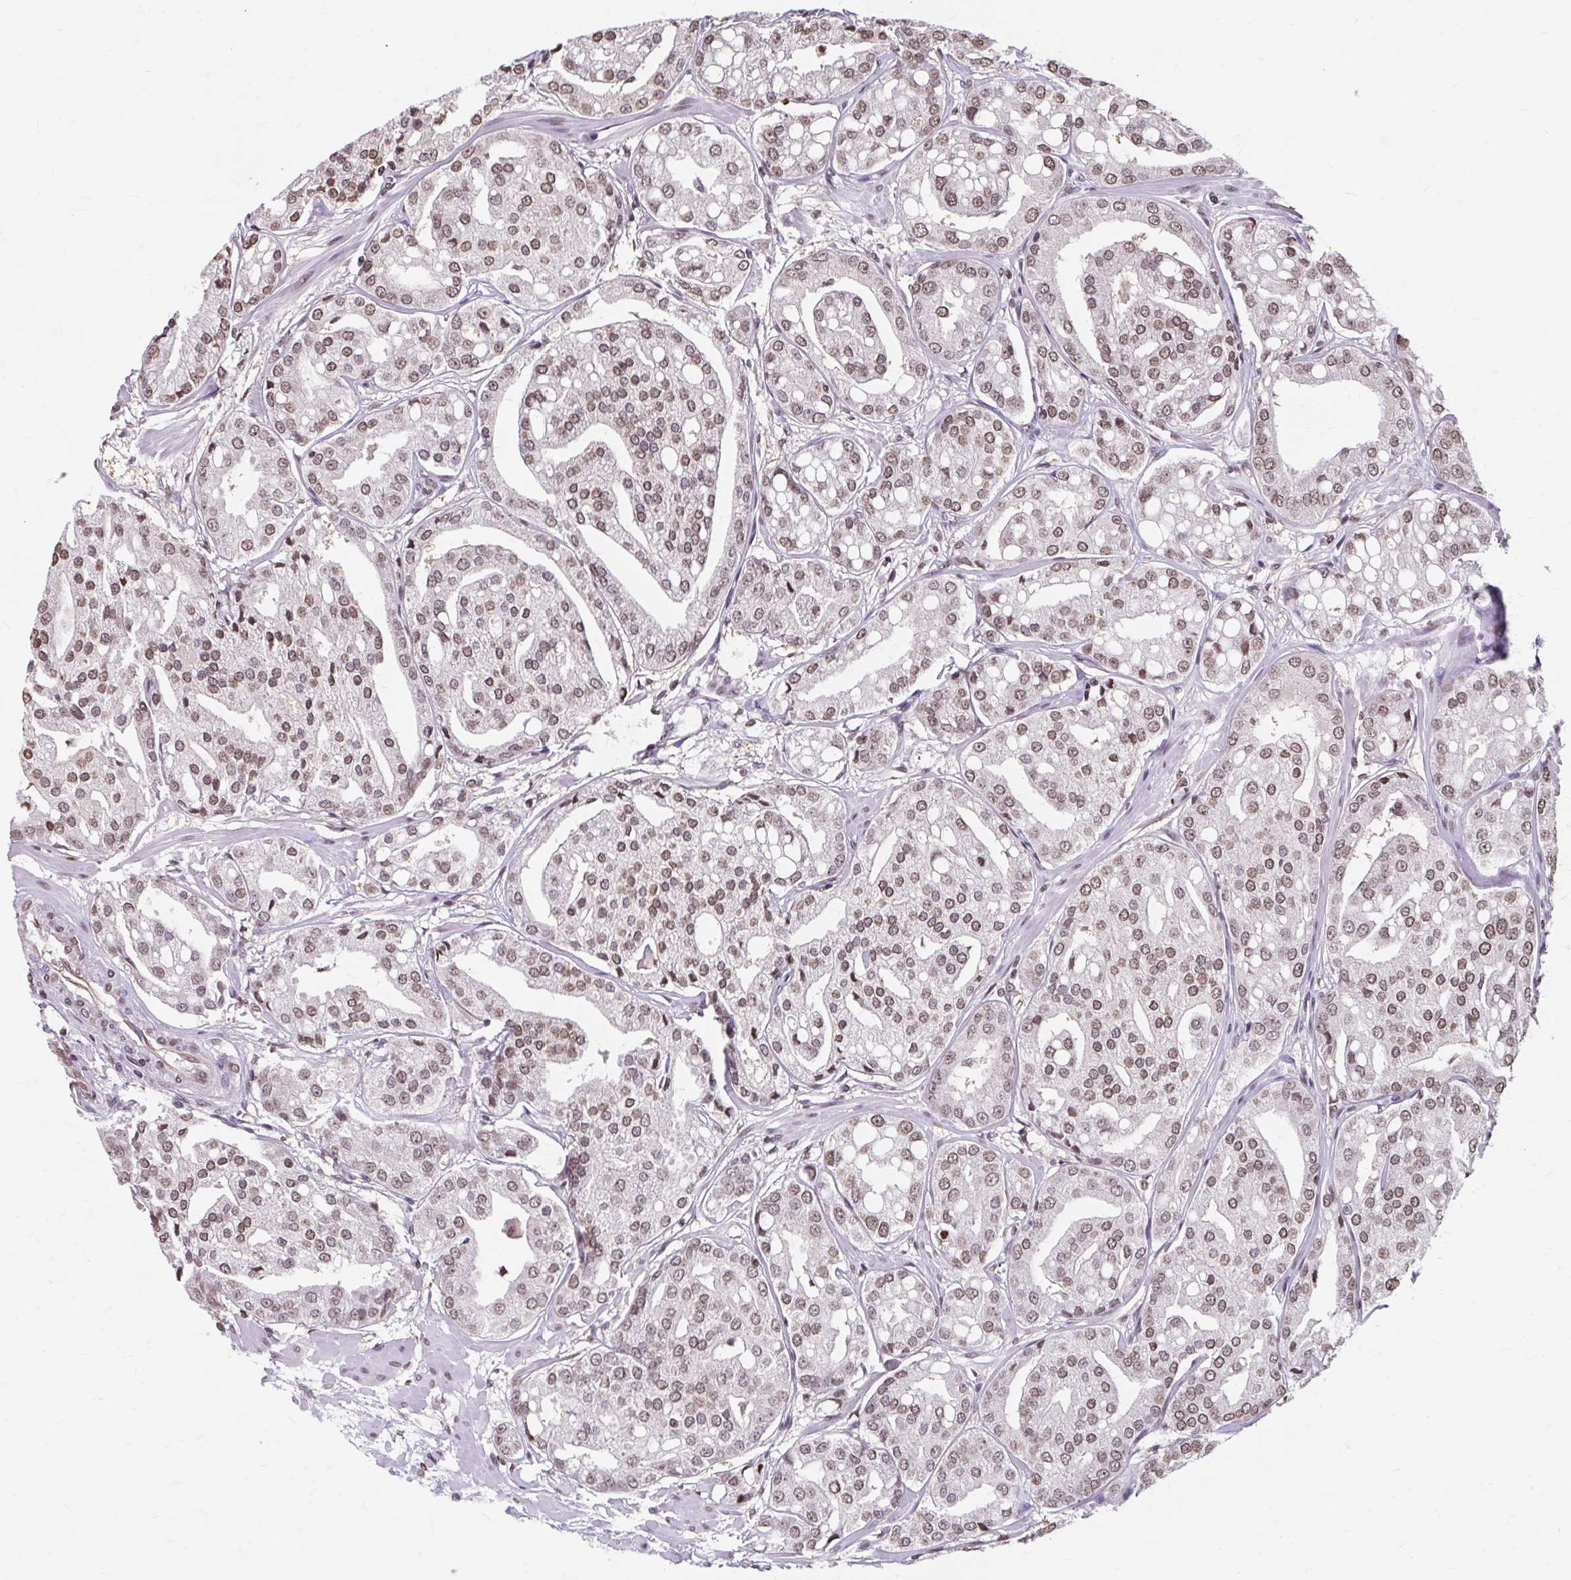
{"staining": {"intensity": "moderate", "quantity": ">75%", "location": "nuclear"}, "tissue": "renal cancer", "cell_type": "Tumor cells", "image_type": "cancer", "snomed": [{"axis": "morphology", "description": "Adenocarcinoma, NOS"}, {"axis": "topography", "description": "Urinary bladder"}], "caption": "Adenocarcinoma (renal) was stained to show a protein in brown. There is medium levels of moderate nuclear expression in approximately >75% of tumor cells.", "gene": "ORC3", "patient": {"sex": "male", "age": 61}}